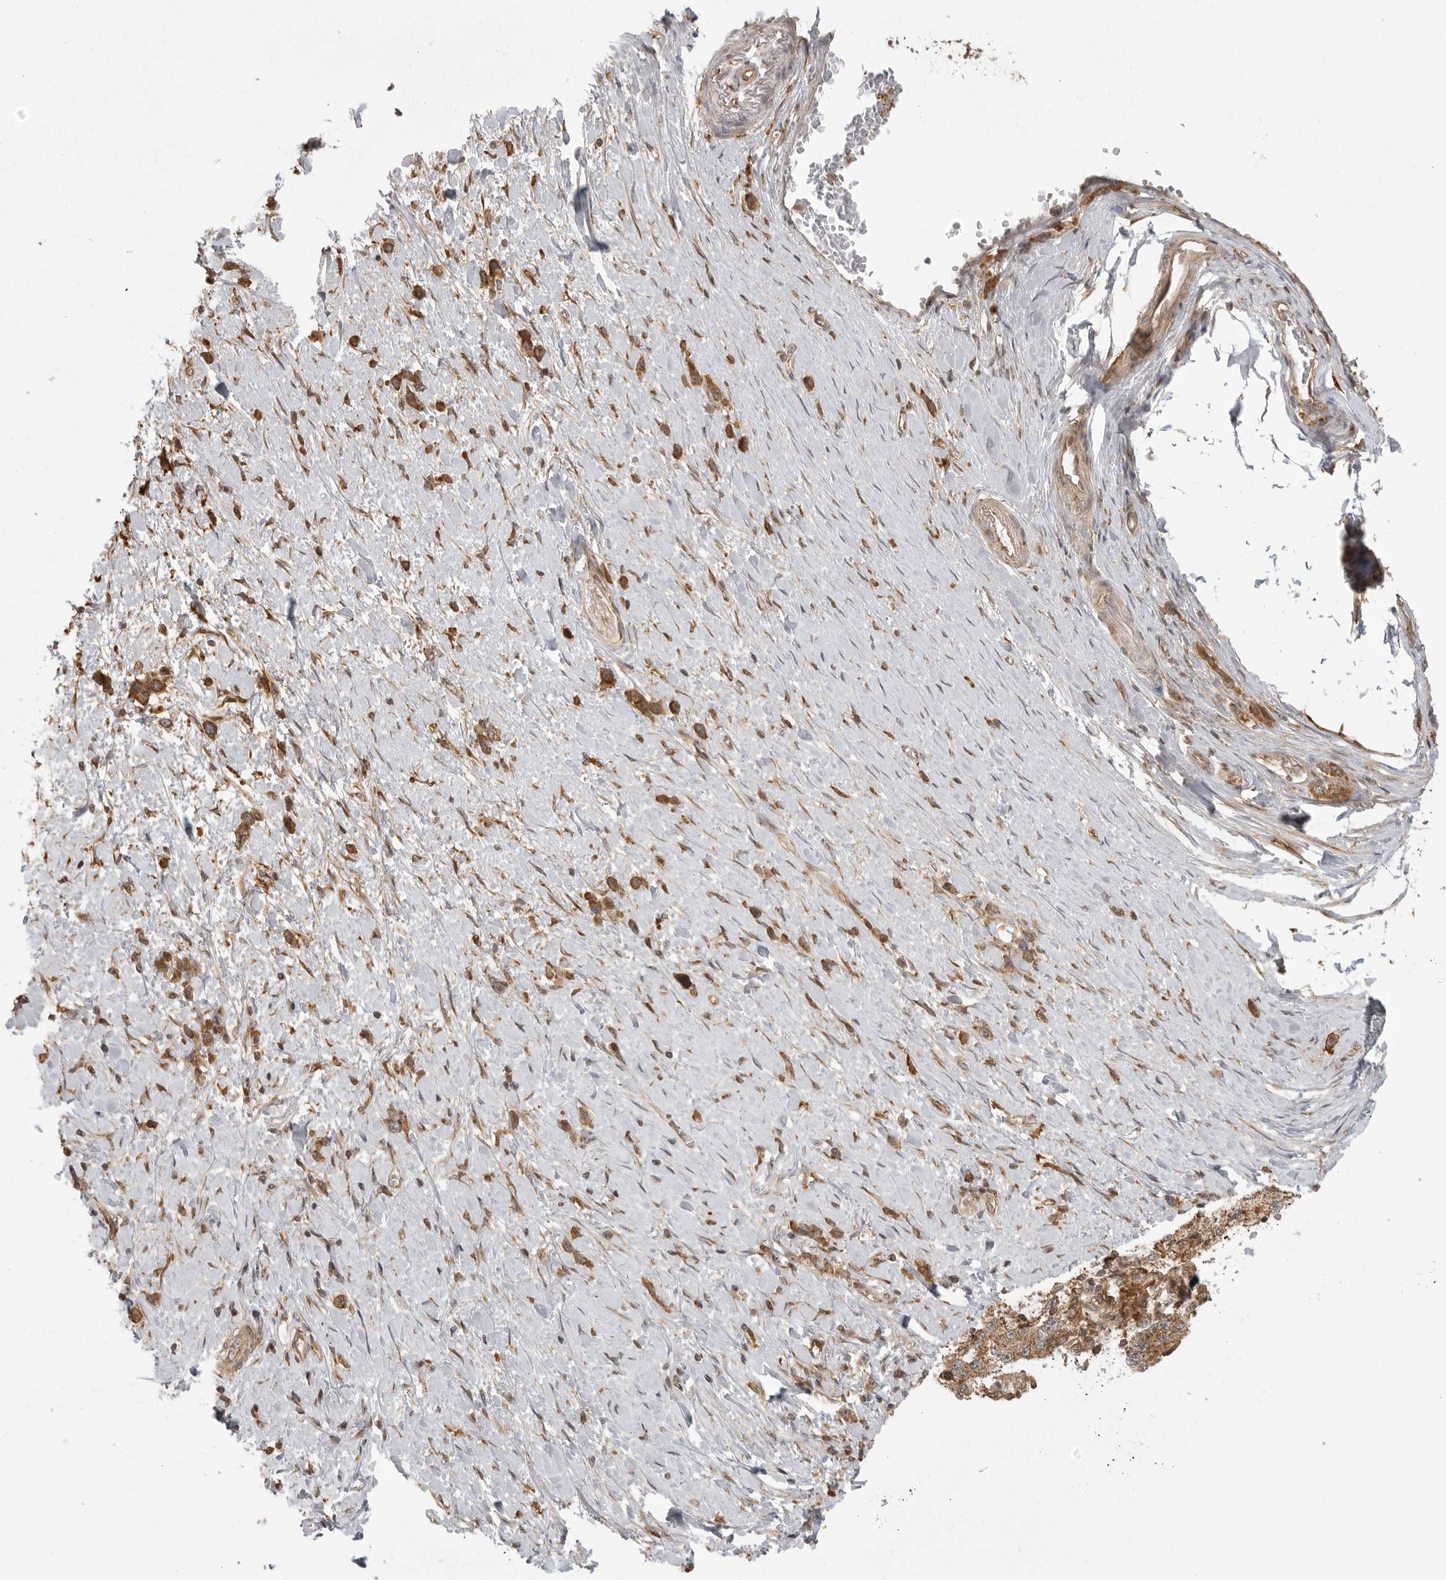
{"staining": {"intensity": "moderate", "quantity": ">75%", "location": "cytoplasmic/membranous"}, "tissue": "stomach cancer", "cell_type": "Tumor cells", "image_type": "cancer", "snomed": [{"axis": "morphology", "description": "Adenocarcinoma, NOS"}, {"axis": "topography", "description": "Stomach"}], "caption": "Immunohistochemistry (IHC) staining of stomach cancer (adenocarcinoma), which exhibits medium levels of moderate cytoplasmic/membranous expression in approximately >75% of tumor cells indicating moderate cytoplasmic/membranous protein staining. The staining was performed using DAB (brown) for protein detection and nuclei were counterstained in hematoxylin (blue).", "gene": "FAT3", "patient": {"sex": "female", "age": 65}}